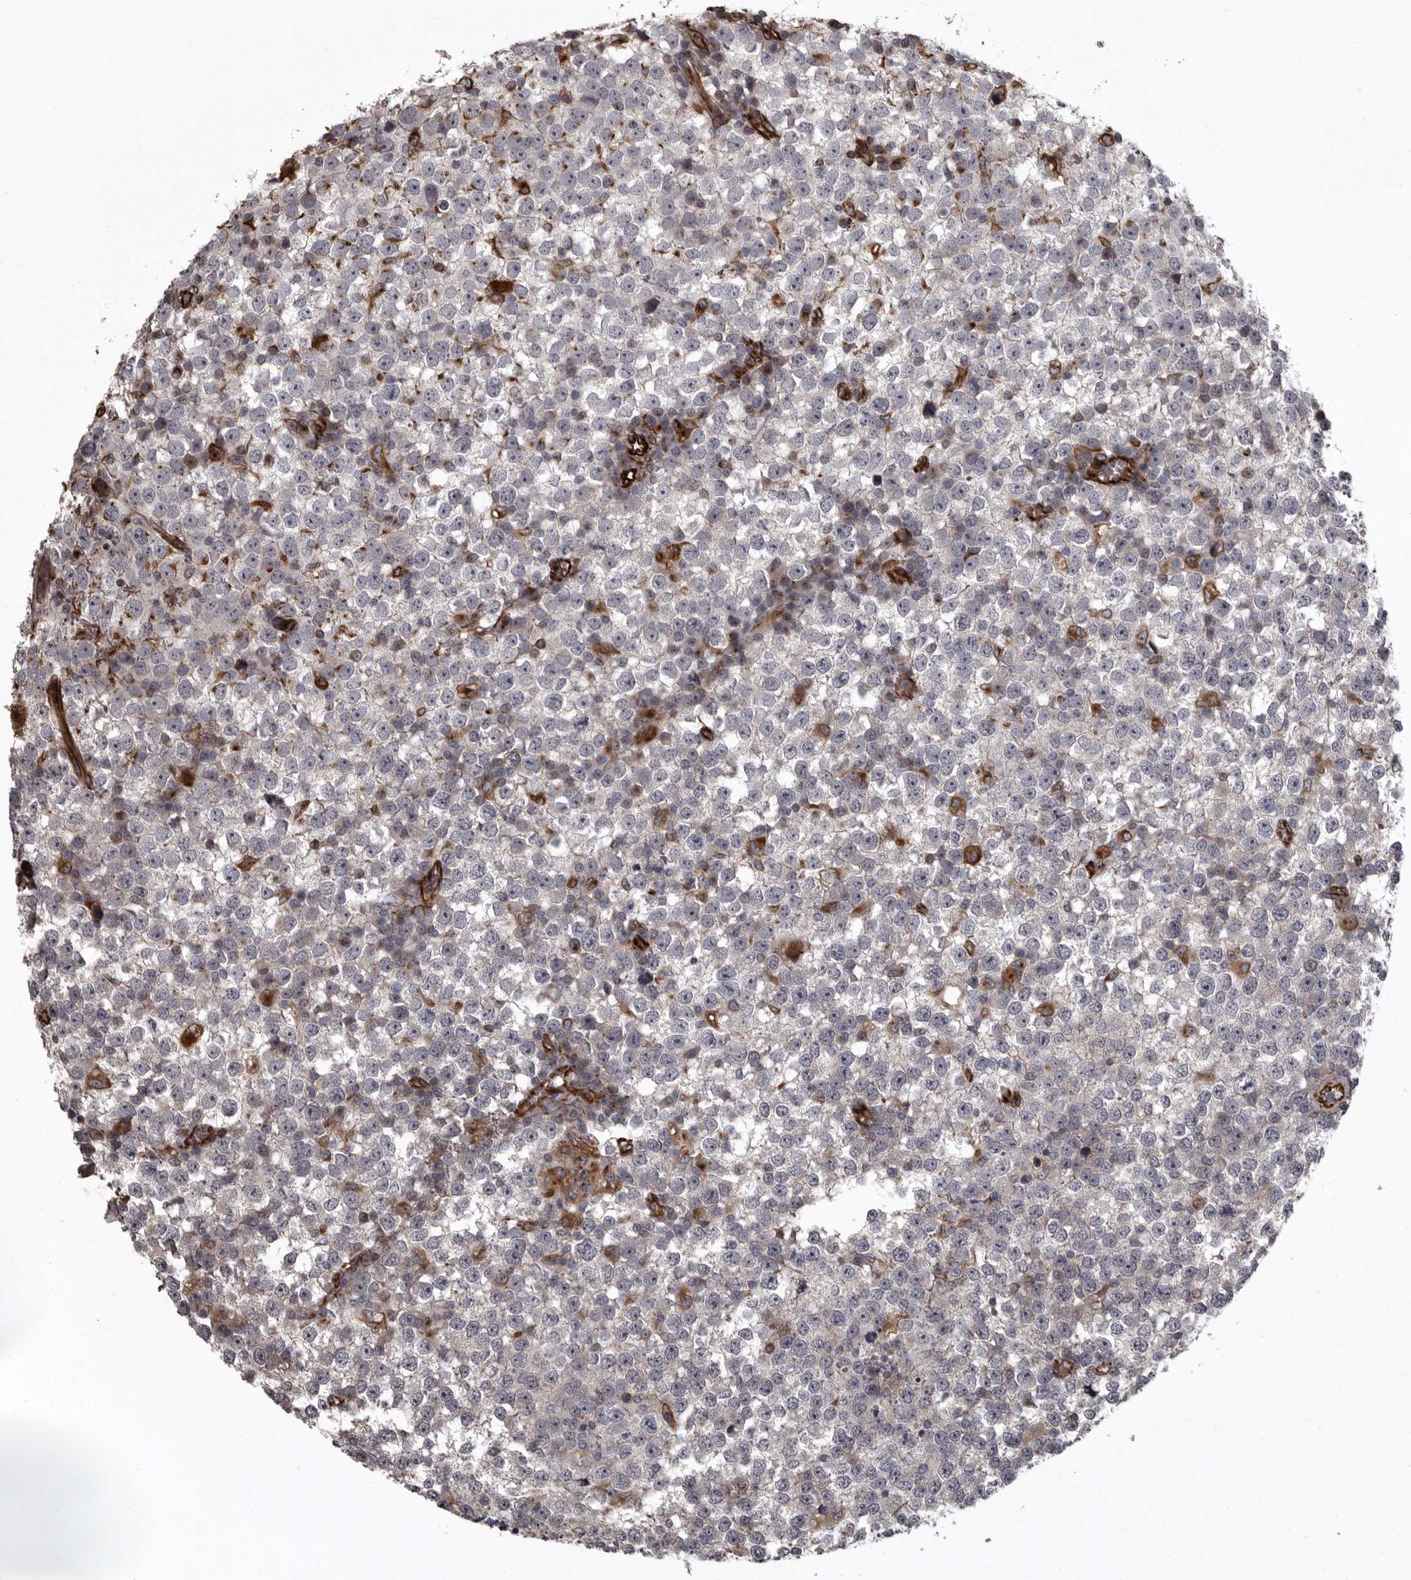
{"staining": {"intensity": "negative", "quantity": "none", "location": "none"}, "tissue": "testis cancer", "cell_type": "Tumor cells", "image_type": "cancer", "snomed": [{"axis": "morphology", "description": "Seminoma, NOS"}, {"axis": "topography", "description": "Testis"}], "caption": "An image of human testis cancer (seminoma) is negative for staining in tumor cells. (Stains: DAB immunohistochemistry with hematoxylin counter stain, Microscopy: brightfield microscopy at high magnification).", "gene": "FAAP100", "patient": {"sex": "male", "age": 65}}